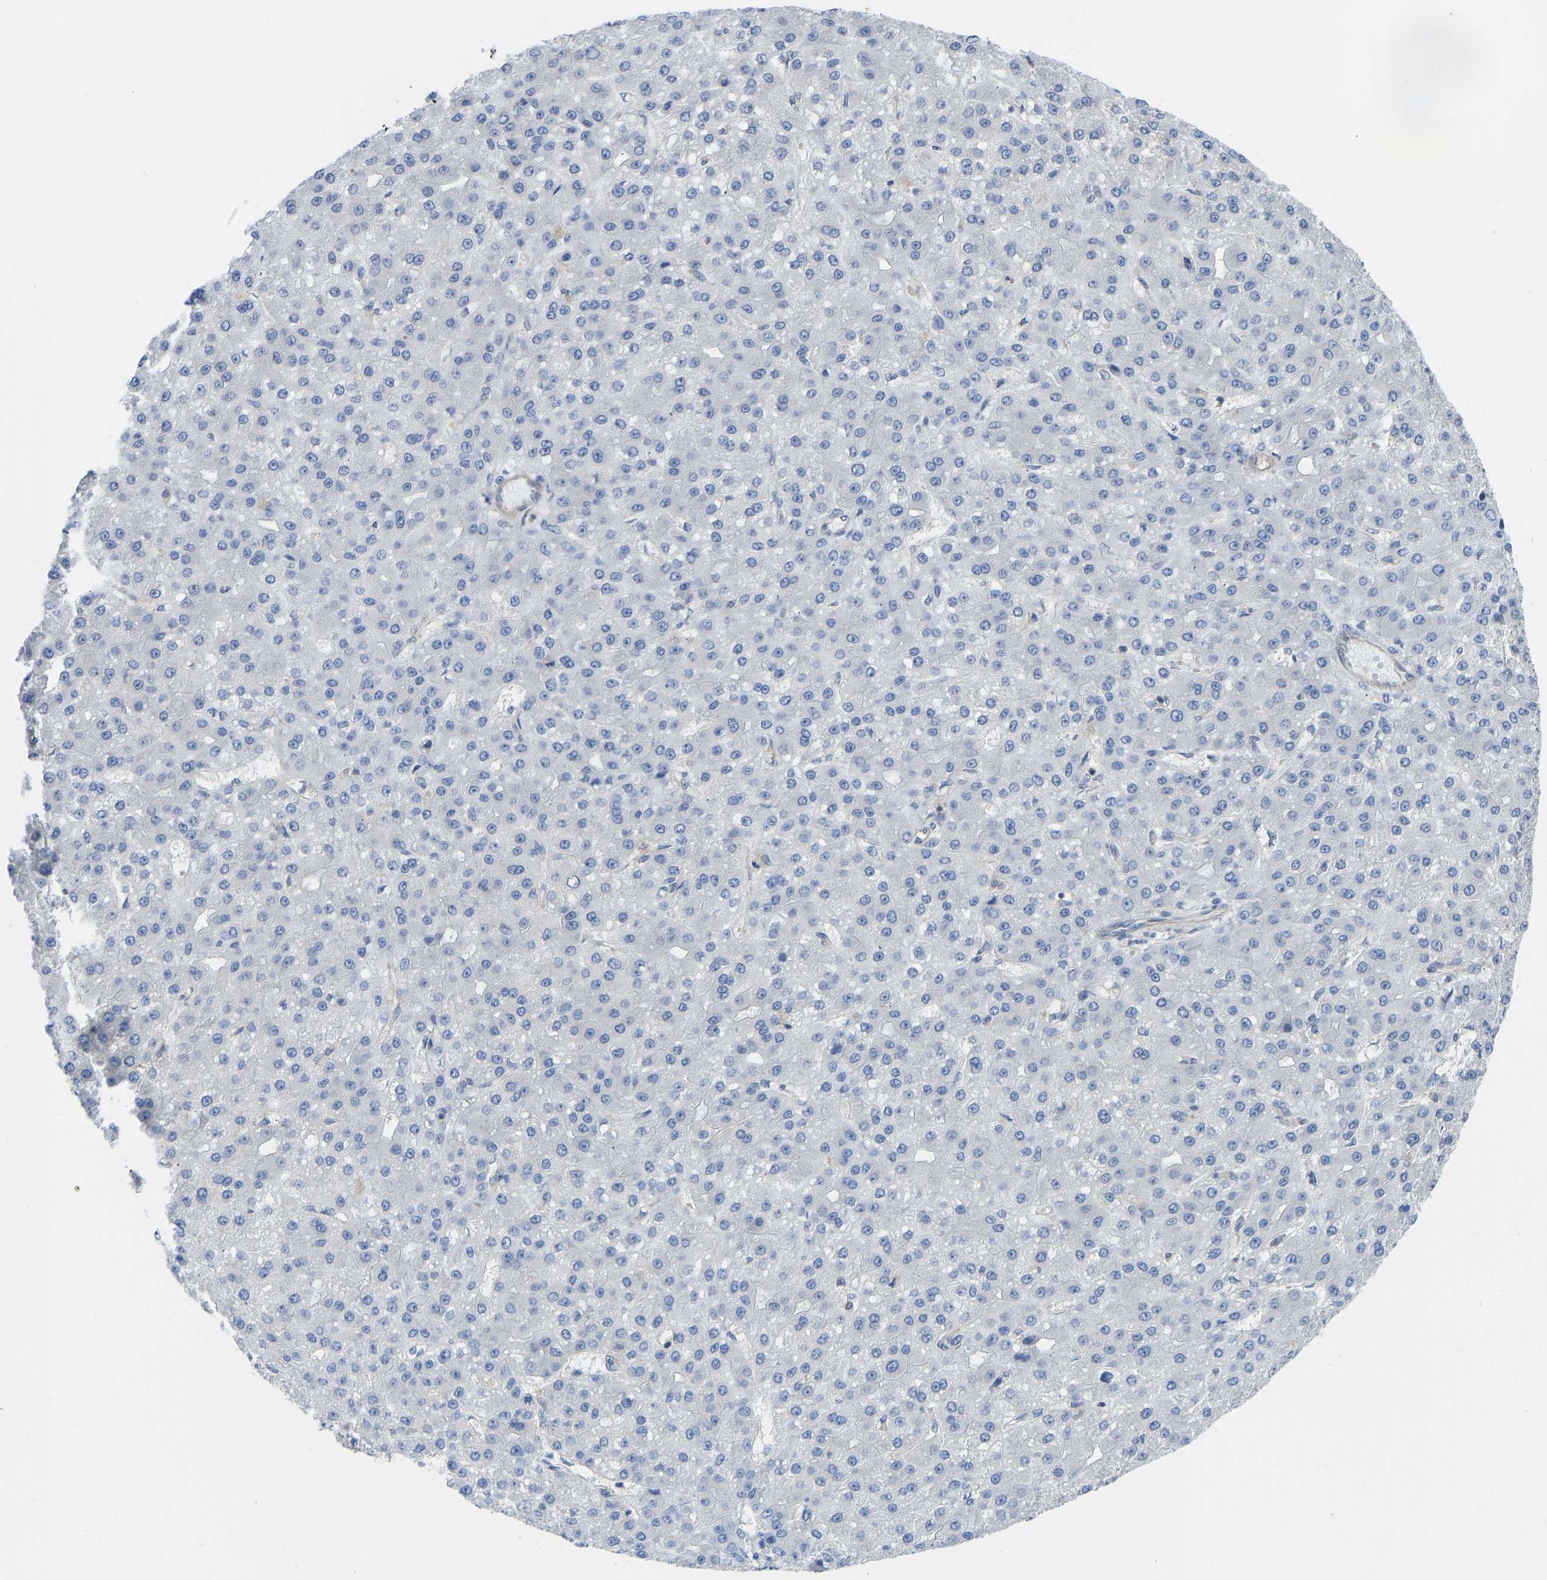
{"staining": {"intensity": "negative", "quantity": "none", "location": "none"}, "tissue": "liver cancer", "cell_type": "Tumor cells", "image_type": "cancer", "snomed": [{"axis": "morphology", "description": "Carcinoma, Hepatocellular, NOS"}, {"axis": "topography", "description": "Liver"}], "caption": "Tumor cells show no significant protein positivity in liver cancer (hepatocellular carcinoma). Brightfield microscopy of immunohistochemistry (IHC) stained with DAB (3,3'-diaminobenzidine) (brown) and hematoxylin (blue), captured at high magnification.", "gene": "PPP3CA", "patient": {"sex": "male", "age": 67}}